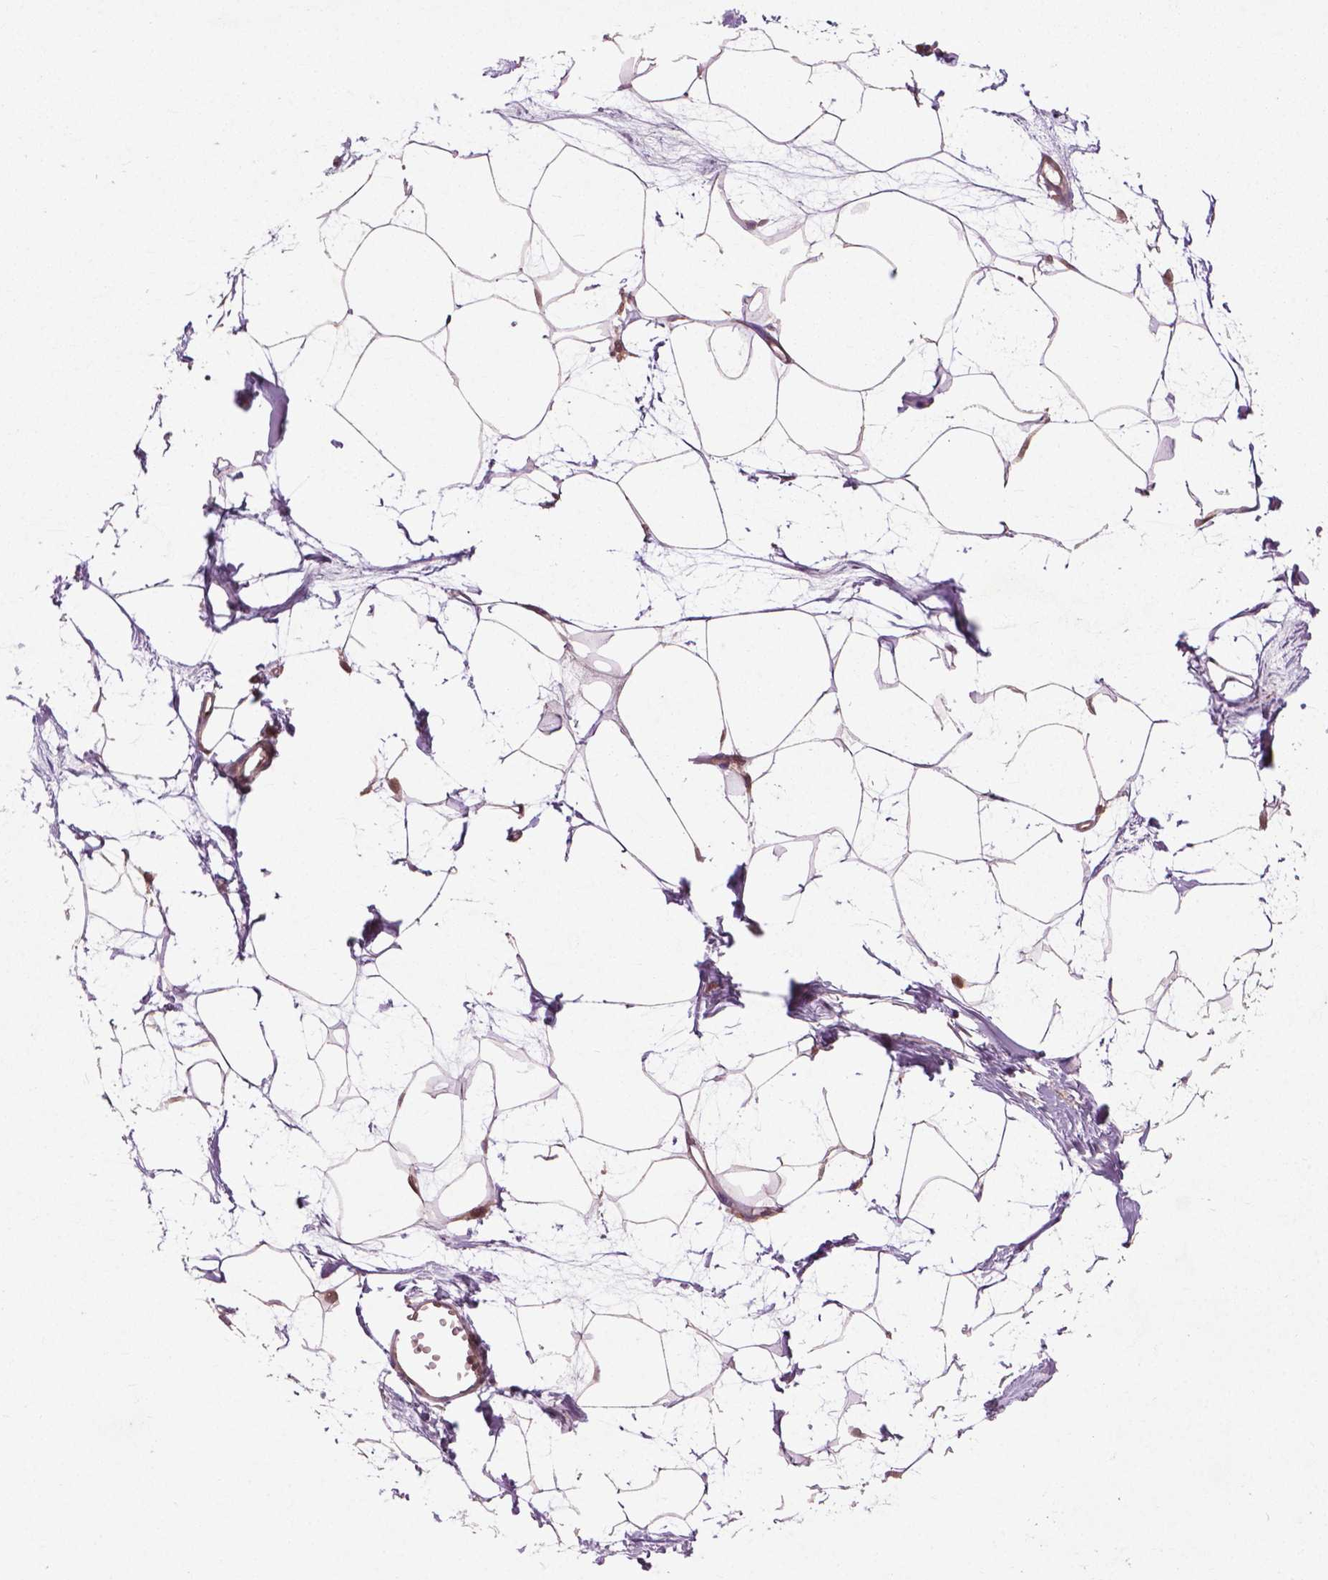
{"staining": {"intensity": "moderate", "quantity": "<25%", "location": "cytoplasmic/membranous"}, "tissue": "breast", "cell_type": "Adipocytes", "image_type": "normal", "snomed": [{"axis": "morphology", "description": "Normal tissue, NOS"}, {"axis": "topography", "description": "Breast"}], "caption": "Brown immunohistochemical staining in normal human breast reveals moderate cytoplasmic/membranous expression in approximately <25% of adipocytes.", "gene": "B3GALNT2", "patient": {"sex": "female", "age": 45}}